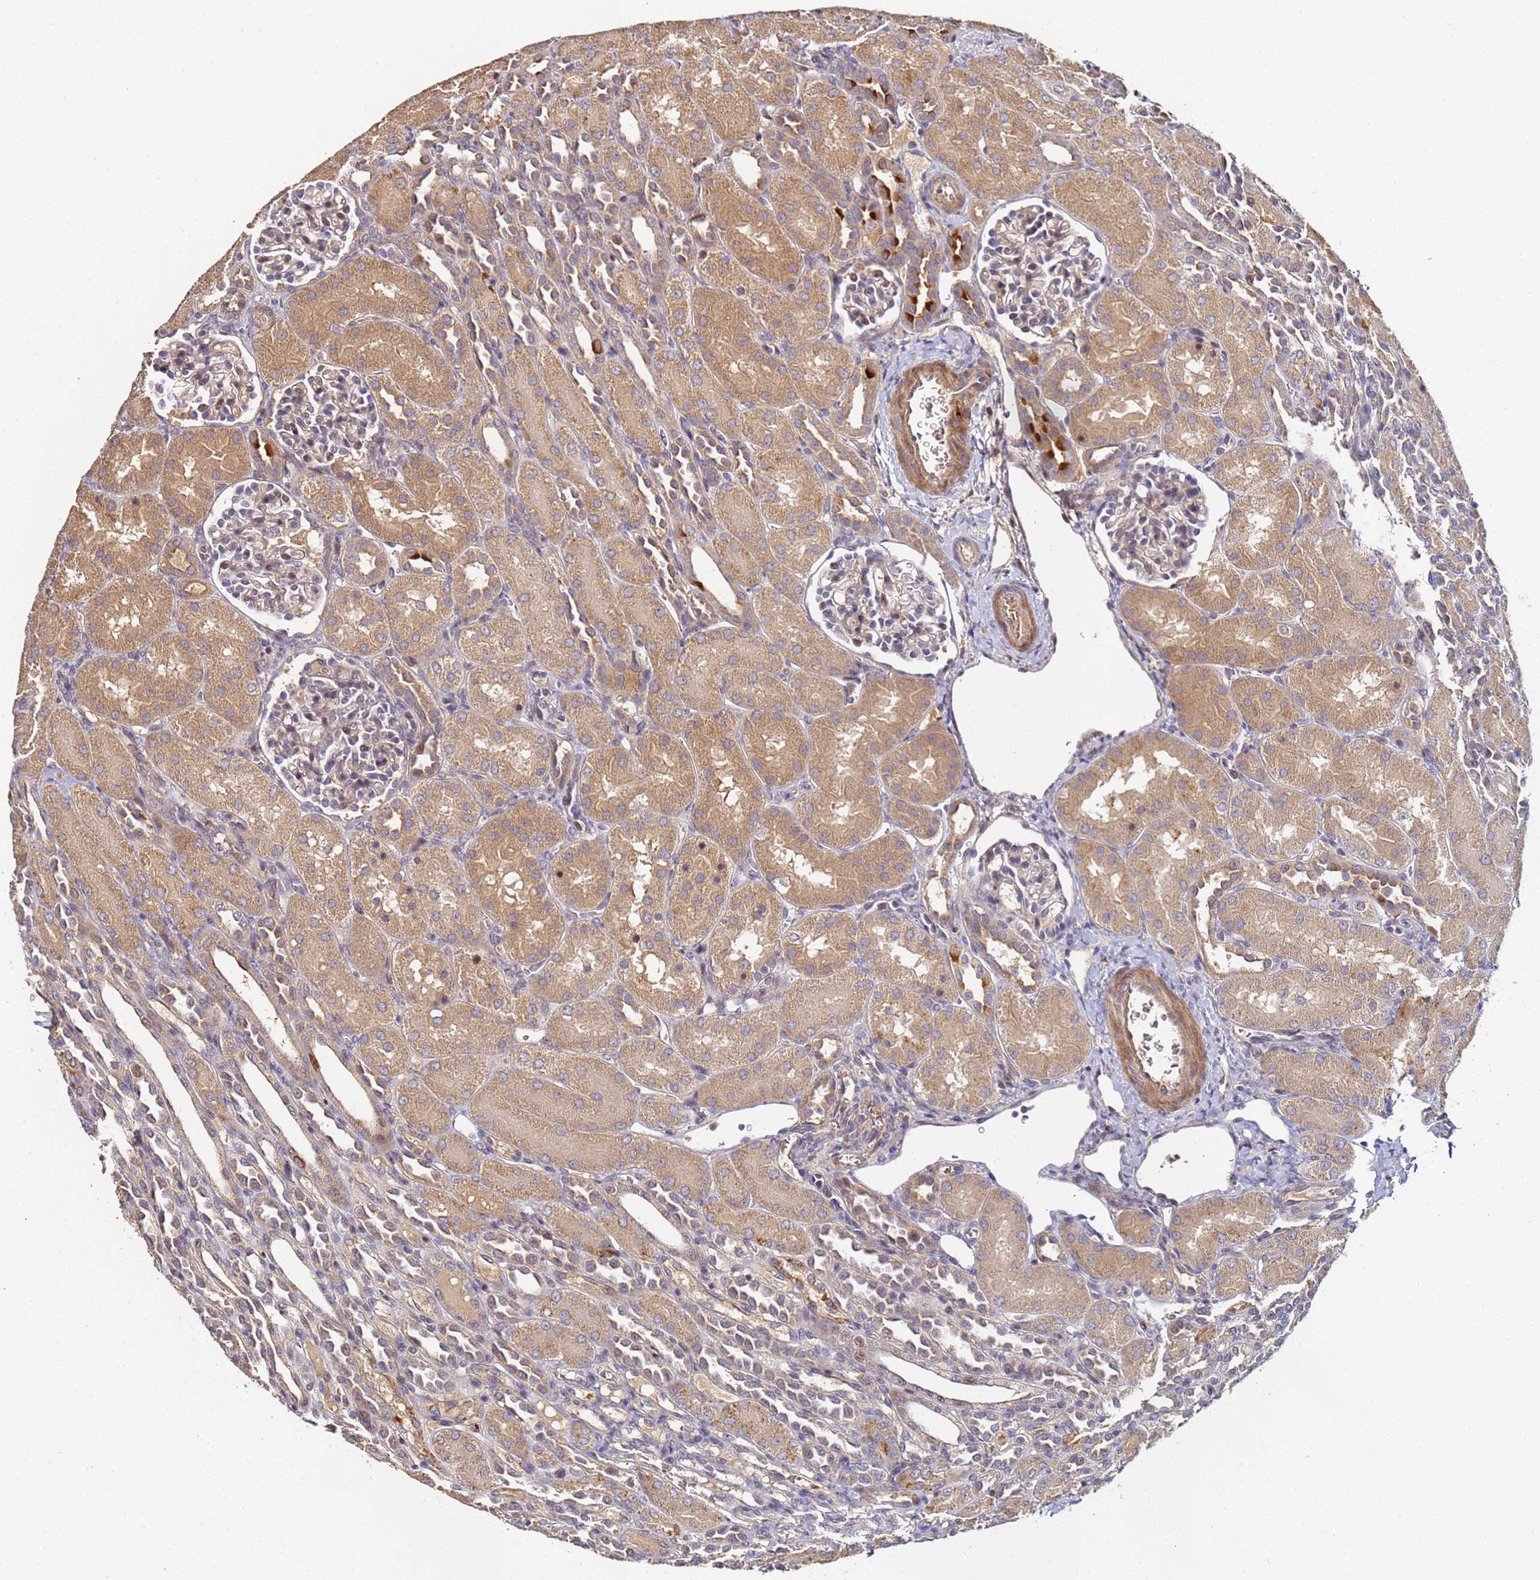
{"staining": {"intensity": "weak", "quantity": "25%-75%", "location": "cytoplasmic/membranous"}, "tissue": "kidney", "cell_type": "Cells in glomeruli", "image_type": "normal", "snomed": [{"axis": "morphology", "description": "Normal tissue, NOS"}, {"axis": "topography", "description": "Kidney"}], "caption": "Protein staining of normal kidney displays weak cytoplasmic/membranous staining in about 25%-75% of cells in glomeruli.", "gene": "OSER1", "patient": {"sex": "male", "age": 1}}